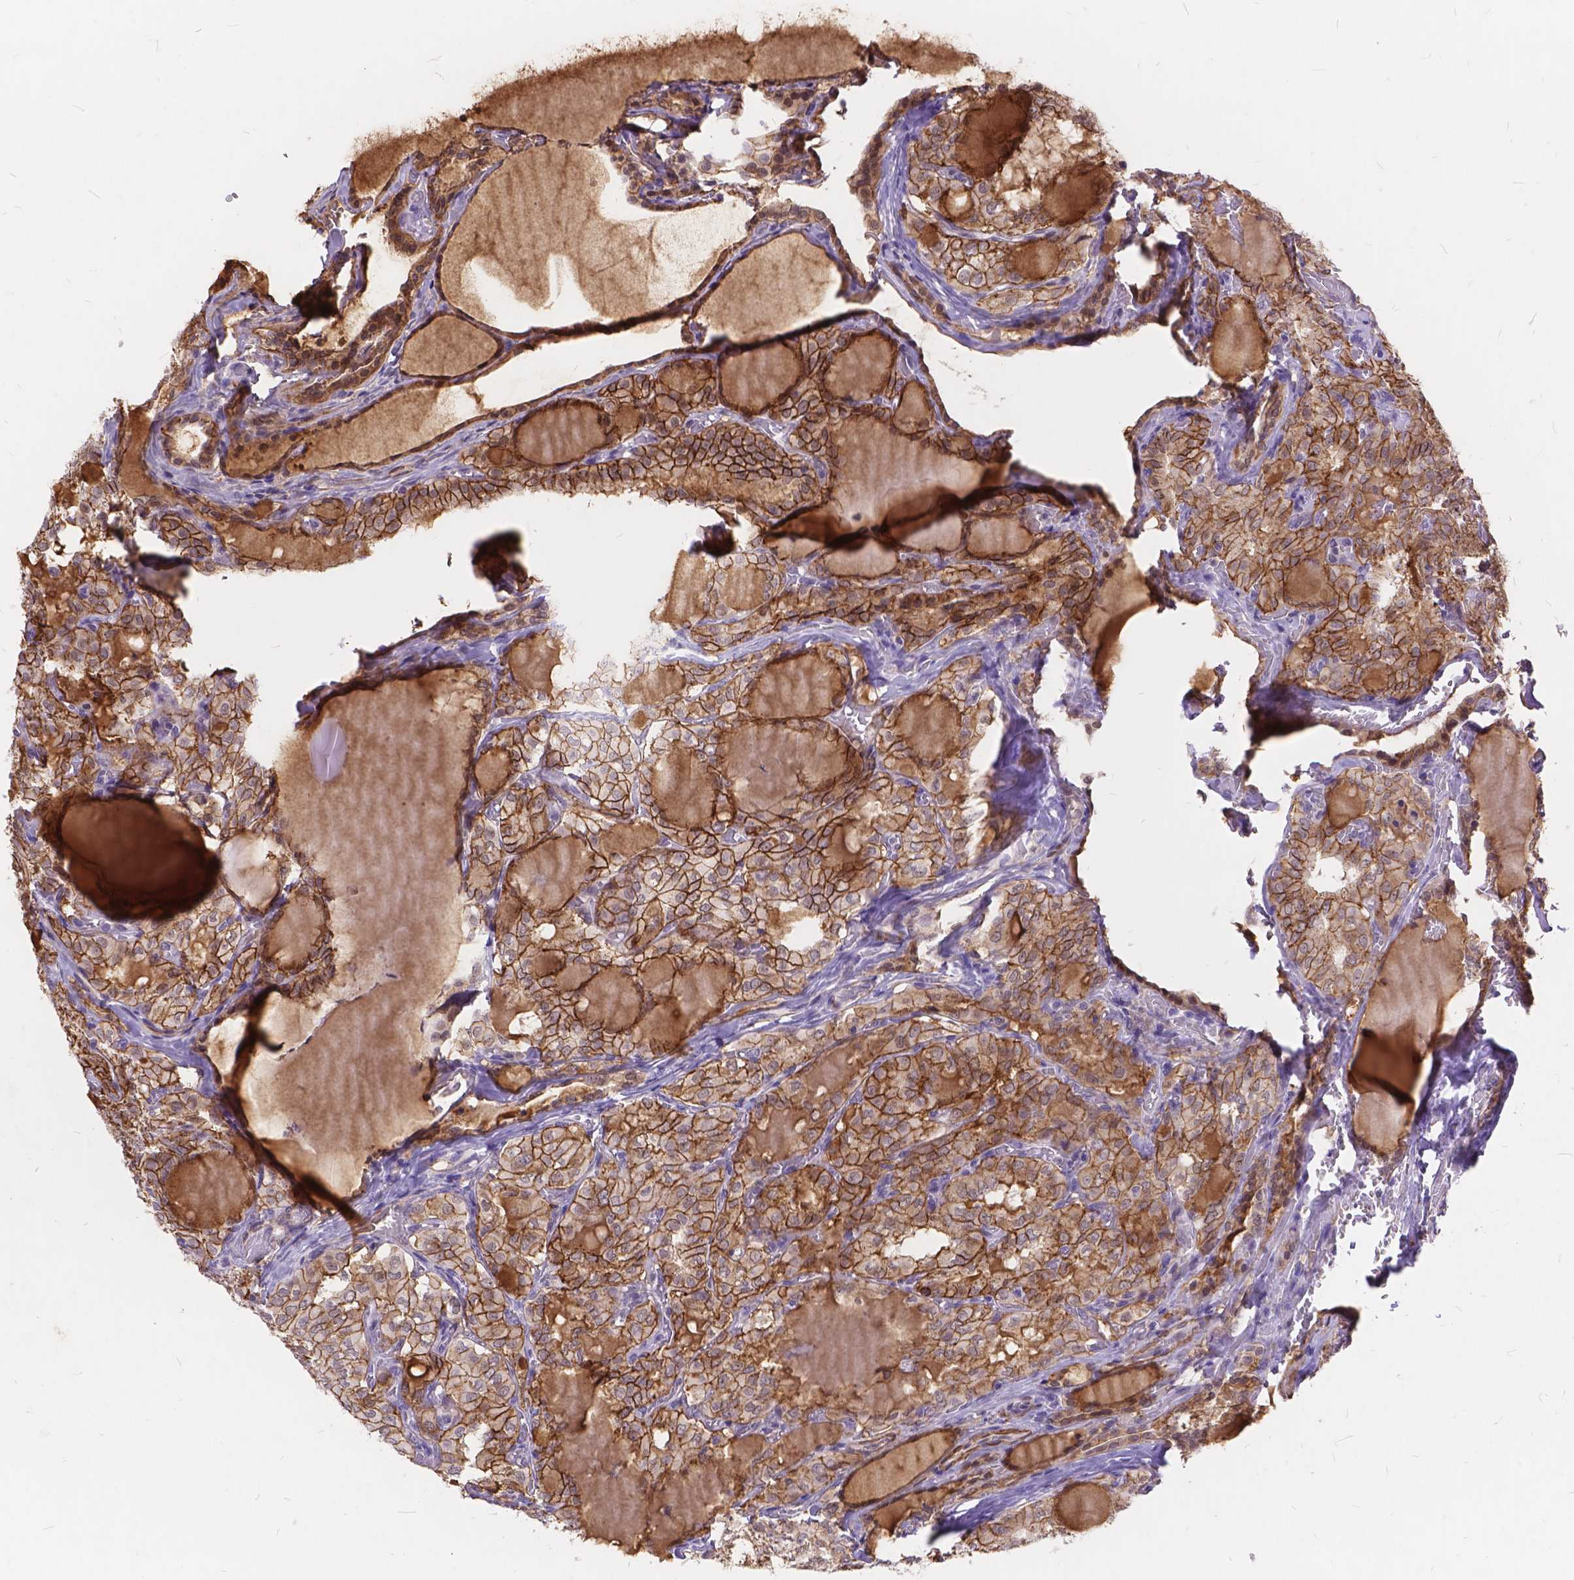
{"staining": {"intensity": "strong", "quantity": ">75%", "location": "cytoplasmic/membranous"}, "tissue": "thyroid cancer", "cell_type": "Tumor cells", "image_type": "cancer", "snomed": [{"axis": "morphology", "description": "Papillary adenocarcinoma, NOS"}, {"axis": "topography", "description": "Thyroid gland"}], "caption": "Protein expression by immunohistochemistry (IHC) demonstrates strong cytoplasmic/membranous staining in approximately >75% of tumor cells in thyroid cancer. (brown staining indicates protein expression, while blue staining denotes nuclei).", "gene": "MAN2C1", "patient": {"sex": "male", "age": 20}}